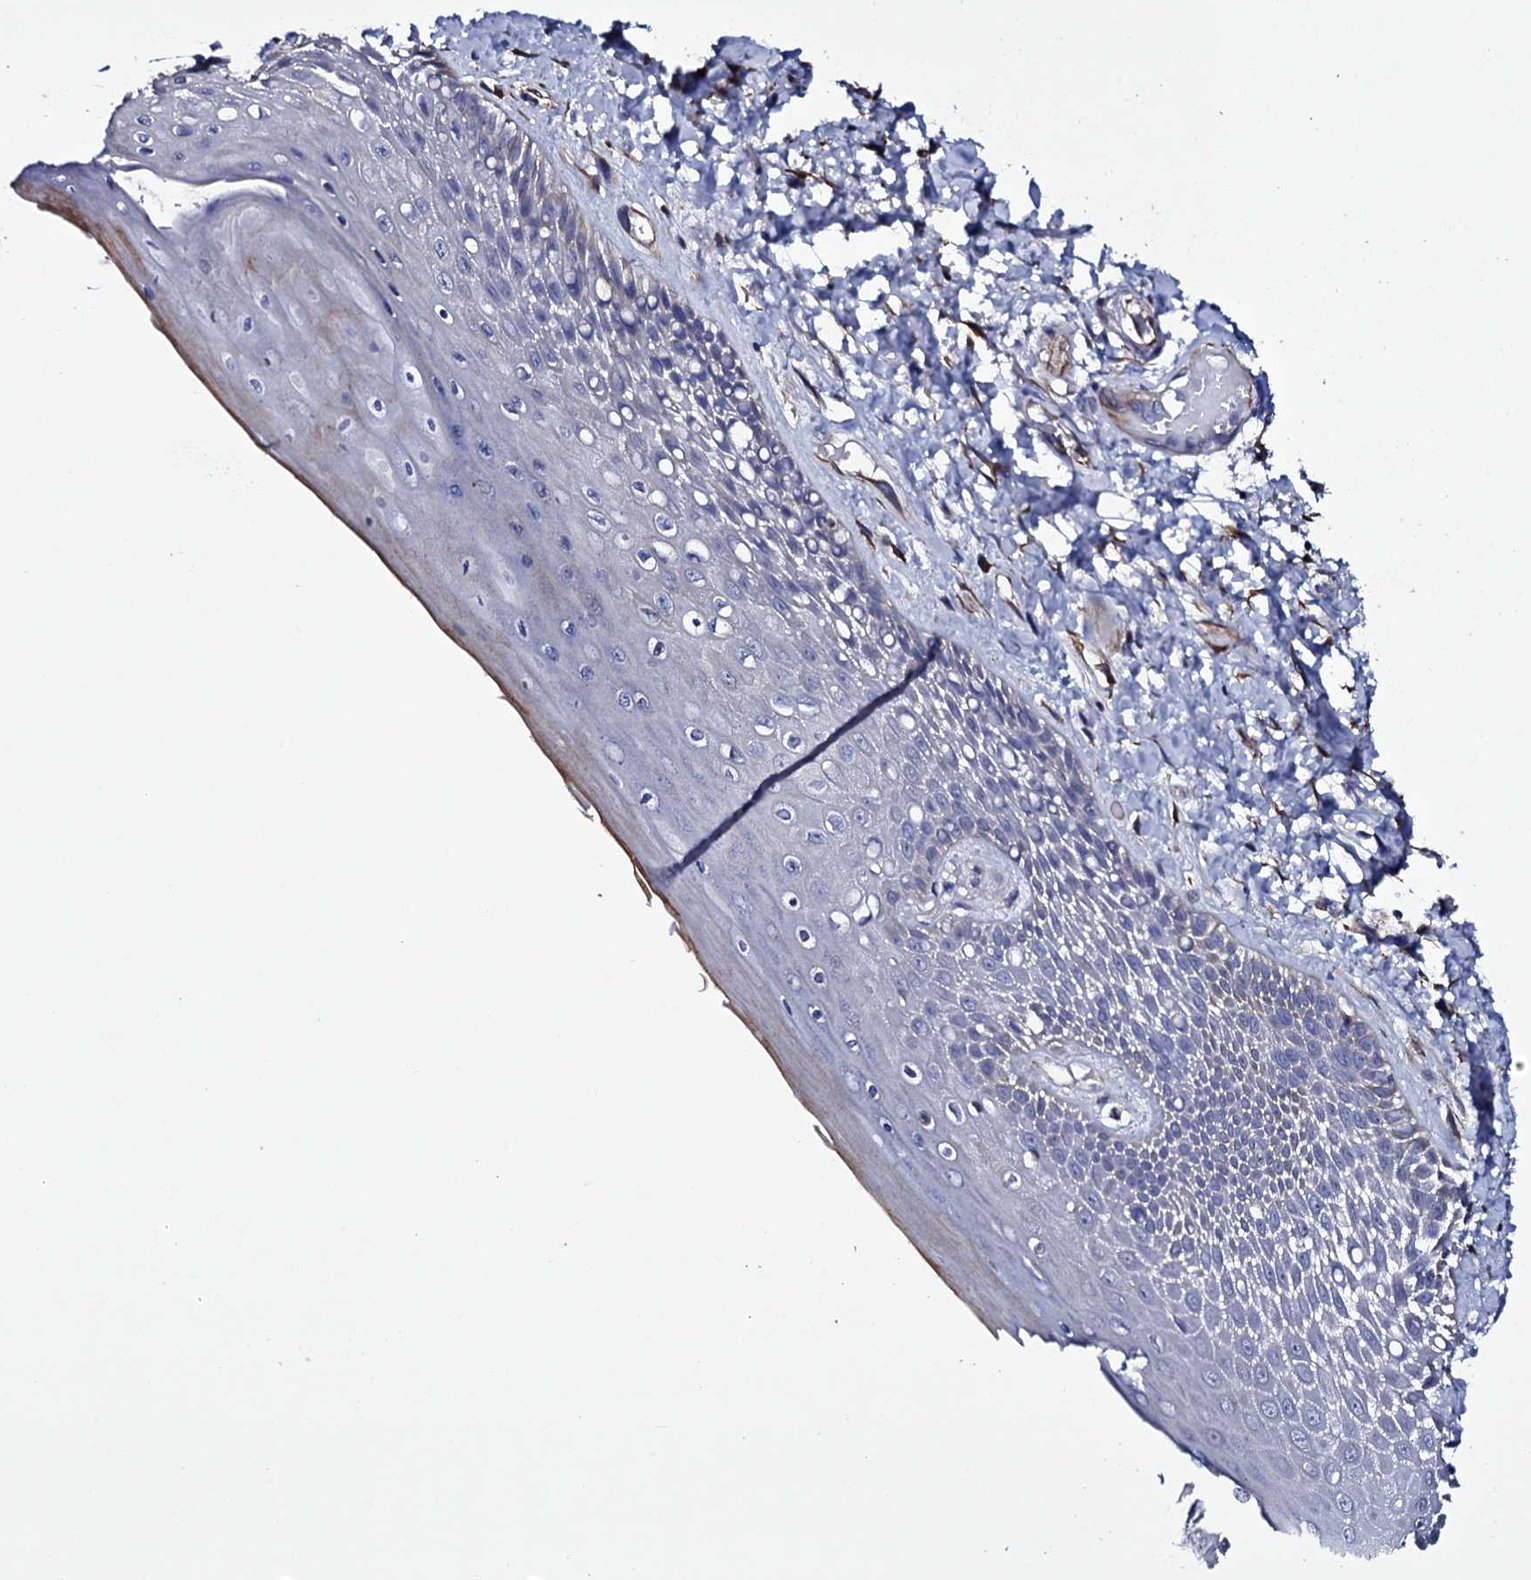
{"staining": {"intensity": "moderate", "quantity": "<25%", "location": "cytoplasmic/membranous"}, "tissue": "skin", "cell_type": "Epidermal cells", "image_type": "normal", "snomed": [{"axis": "morphology", "description": "Normal tissue, NOS"}, {"axis": "topography", "description": "Anal"}], "caption": "DAB immunohistochemical staining of benign skin demonstrates moderate cytoplasmic/membranous protein positivity in about <25% of epidermal cells. The protein of interest is shown in brown color, while the nuclei are stained blue.", "gene": "BCL2L14", "patient": {"sex": "male", "age": 78}}